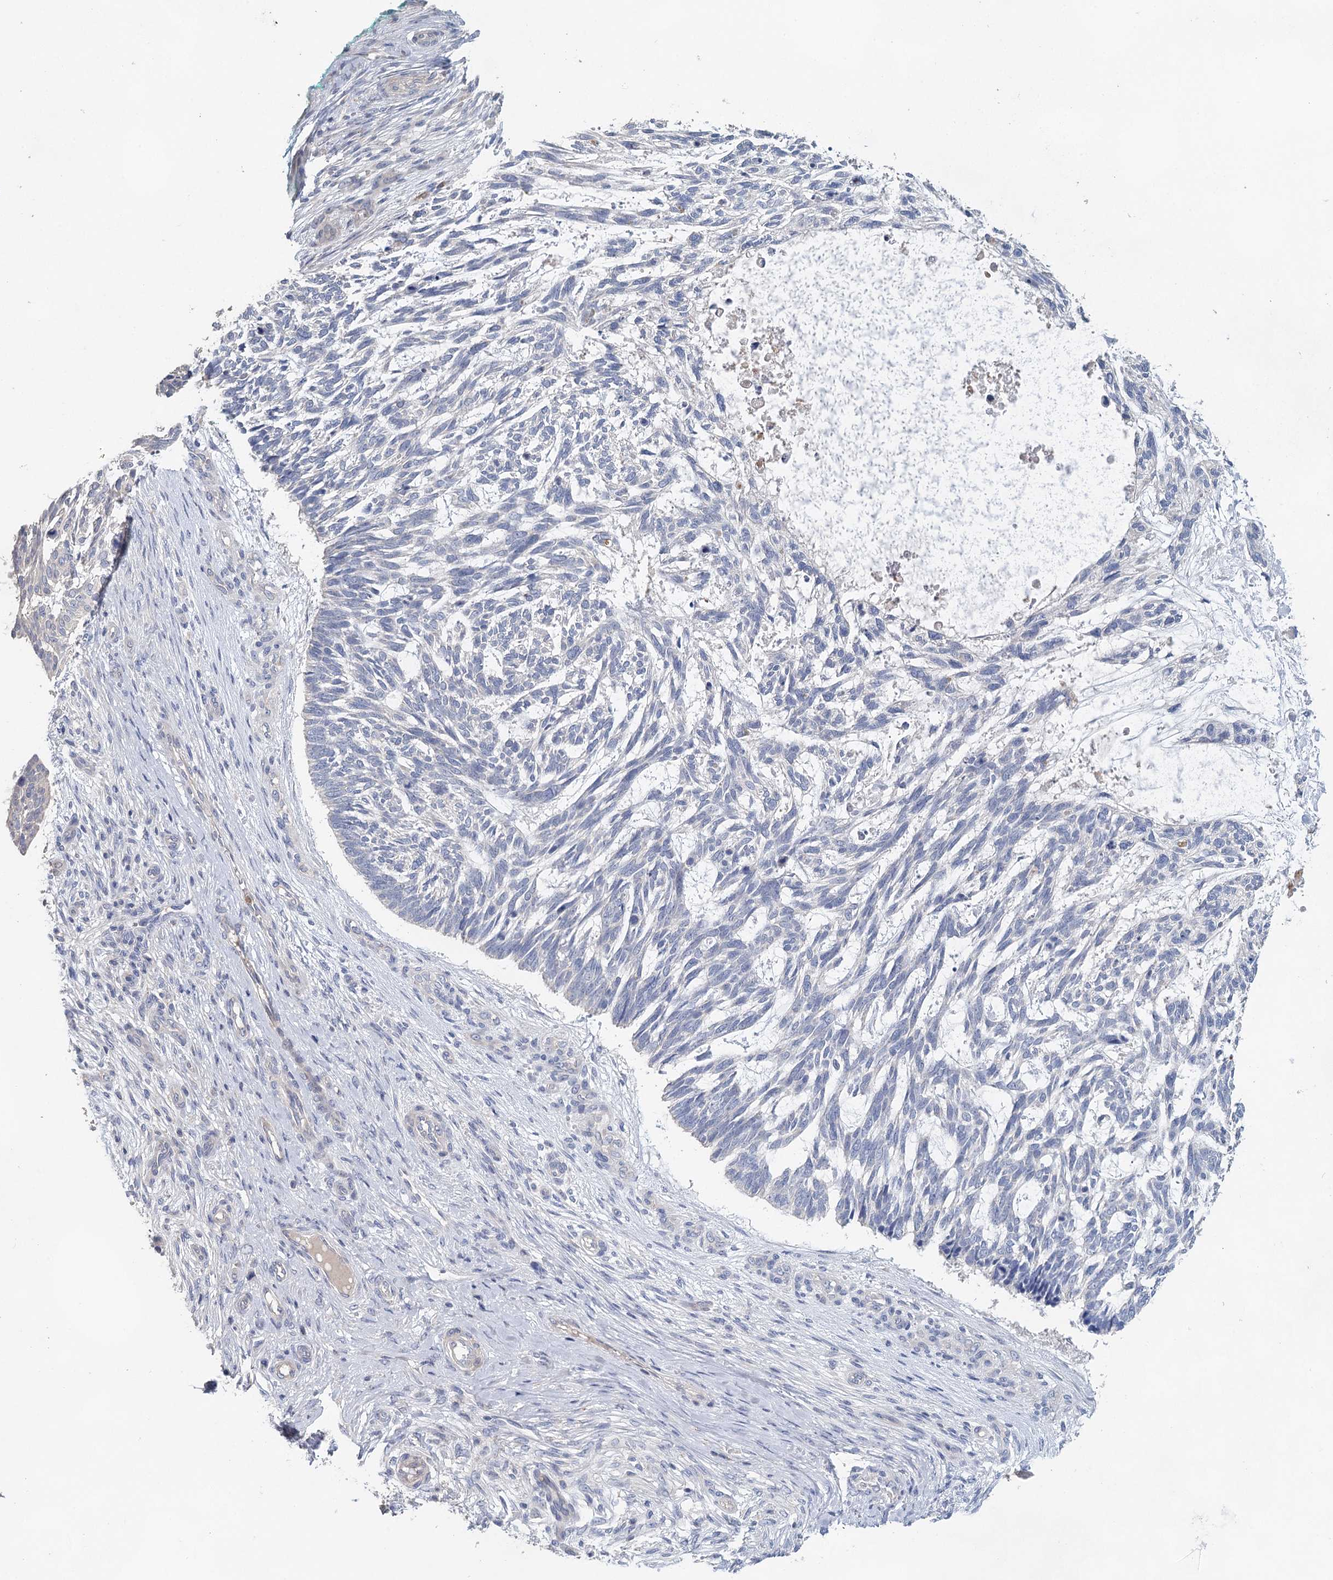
{"staining": {"intensity": "negative", "quantity": "none", "location": "none"}, "tissue": "skin cancer", "cell_type": "Tumor cells", "image_type": "cancer", "snomed": [{"axis": "morphology", "description": "Basal cell carcinoma"}, {"axis": "topography", "description": "Skin"}], "caption": "This is an IHC histopathology image of human skin basal cell carcinoma. There is no staining in tumor cells.", "gene": "MYL6B", "patient": {"sex": "male", "age": 88}}